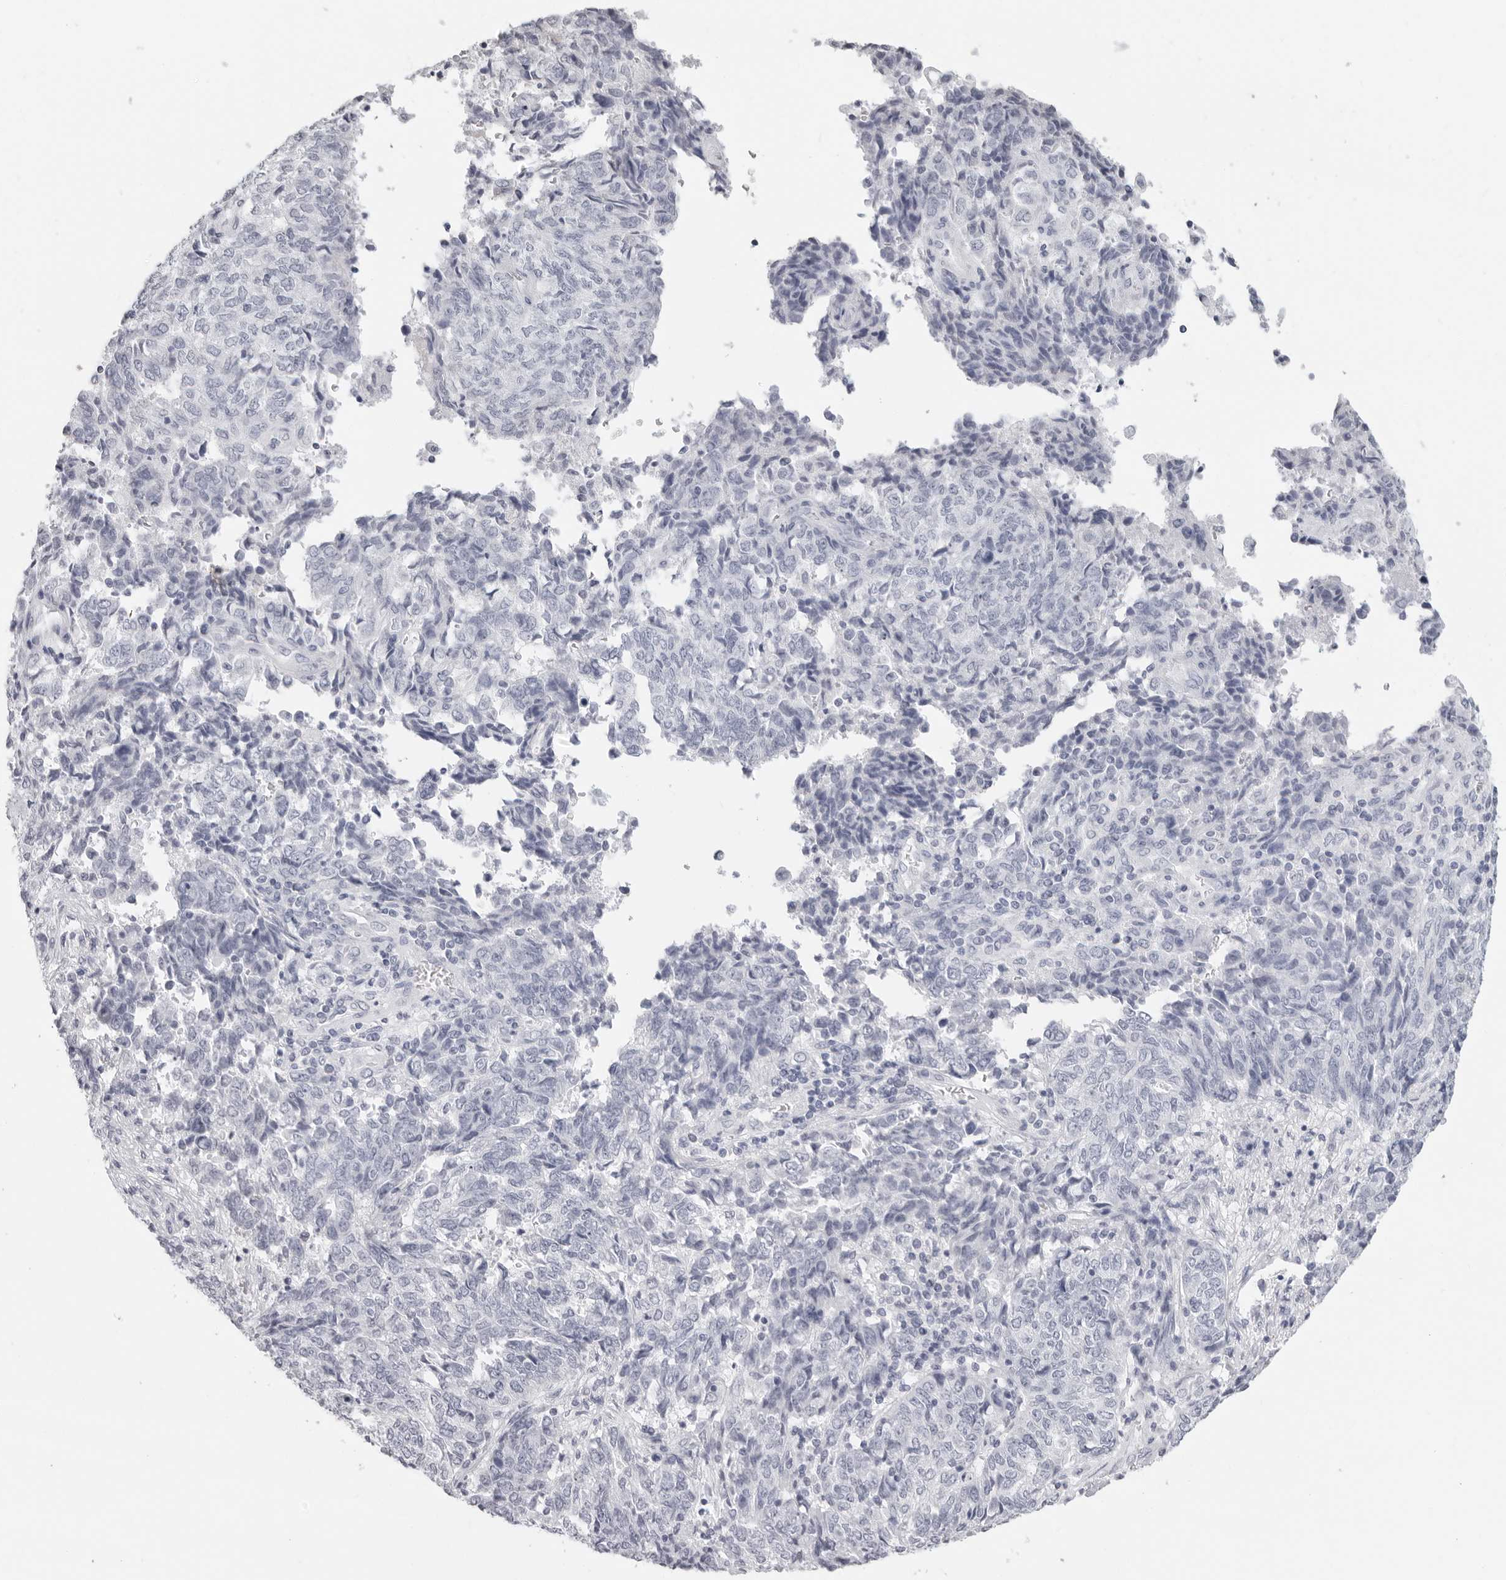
{"staining": {"intensity": "negative", "quantity": "none", "location": "none"}, "tissue": "endometrial cancer", "cell_type": "Tumor cells", "image_type": "cancer", "snomed": [{"axis": "morphology", "description": "Adenocarcinoma, NOS"}, {"axis": "topography", "description": "Endometrium"}], "caption": "Immunohistochemistry (IHC) image of endometrial adenocarcinoma stained for a protein (brown), which displays no expression in tumor cells.", "gene": "AGMAT", "patient": {"sex": "female", "age": 80}}